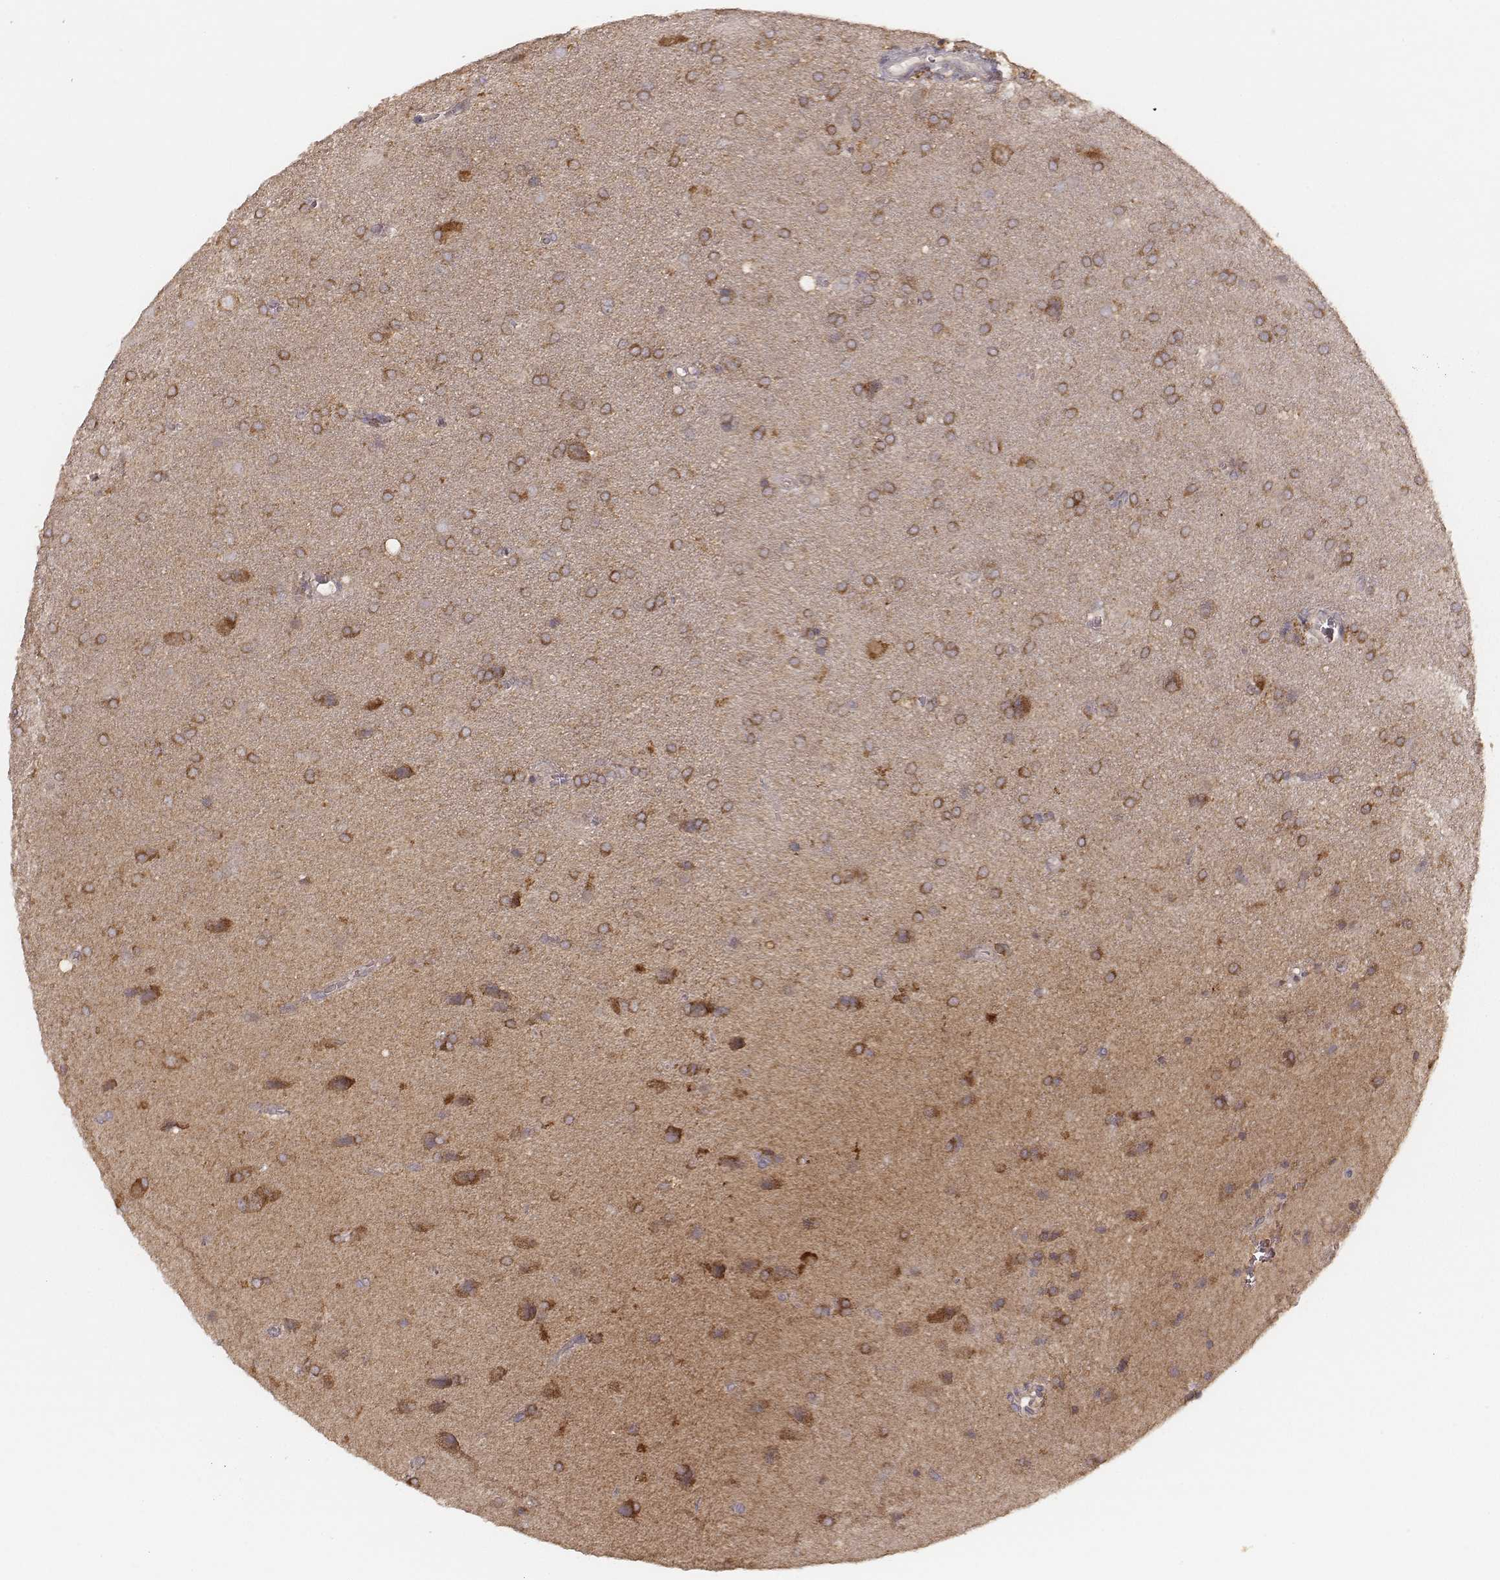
{"staining": {"intensity": "moderate", "quantity": ">75%", "location": "cytoplasmic/membranous"}, "tissue": "glioma", "cell_type": "Tumor cells", "image_type": "cancer", "snomed": [{"axis": "morphology", "description": "Glioma, malignant, Low grade"}, {"axis": "topography", "description": "Brain"}], "caption": "A photomicrograph of low-grade glioma (malignant) stained for a protein exhibits moderate cytoplasmic/membranous brown staining in tumor cells.", "gene": "CARS1", "patient": {"sex": "male", "age": 58}}